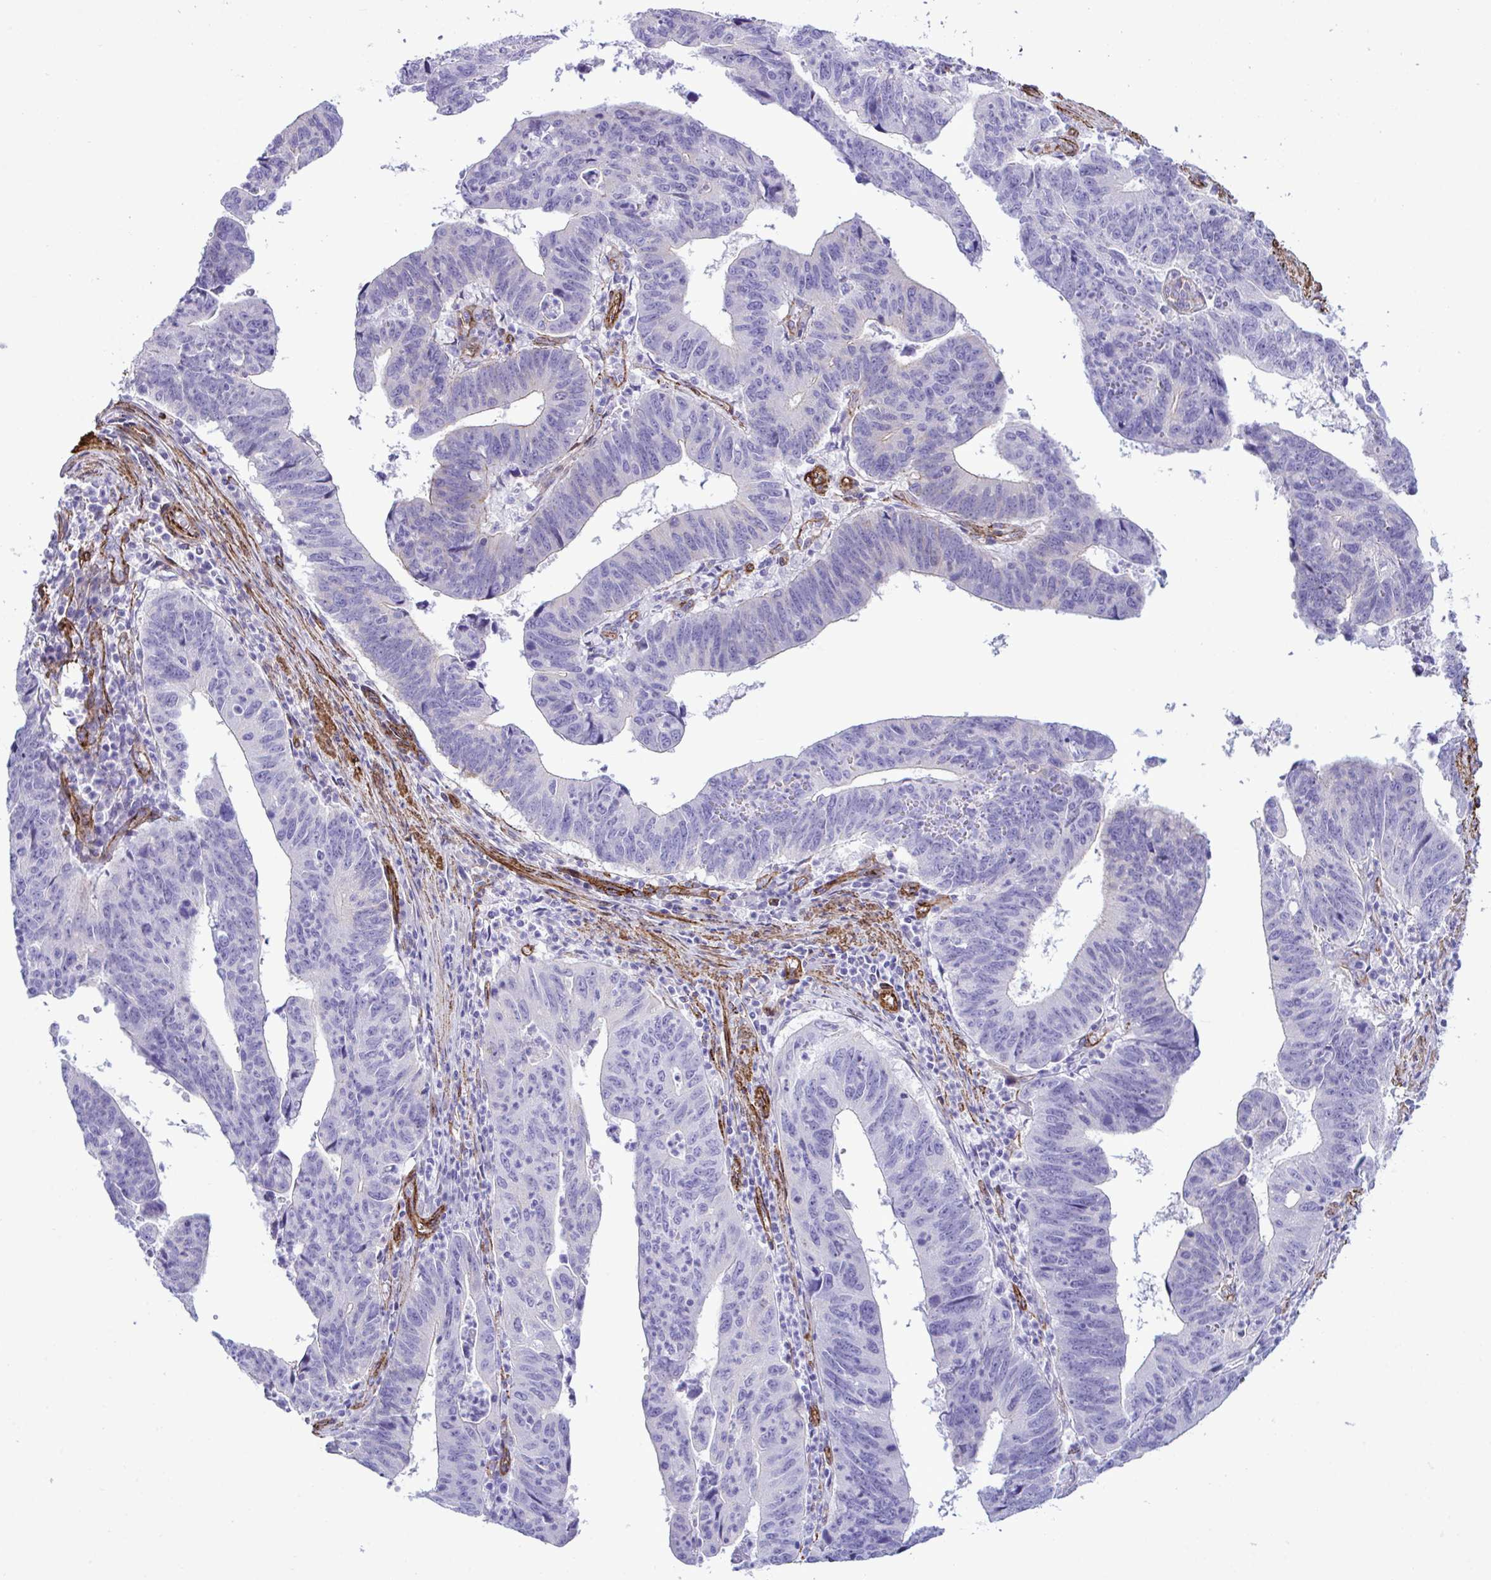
{"staining": {"intensity": "negative", "quantity": "none", "location": "none"}, "tissue": "stomach cancer", "cell_type": "Tumor cells", "image_type": "cancer", "snomed": [{"axis": "morphology", "description": "Adenocarcinoma, NOS"}, {"axis": "topography", "description": "Stomach"}], "caption": "IHC of adenocarcinoma (stomach) reveals no staining in tumor cells.", "gene": "SYNPO2L", "patient": {"sex": "male", "age": 59}}